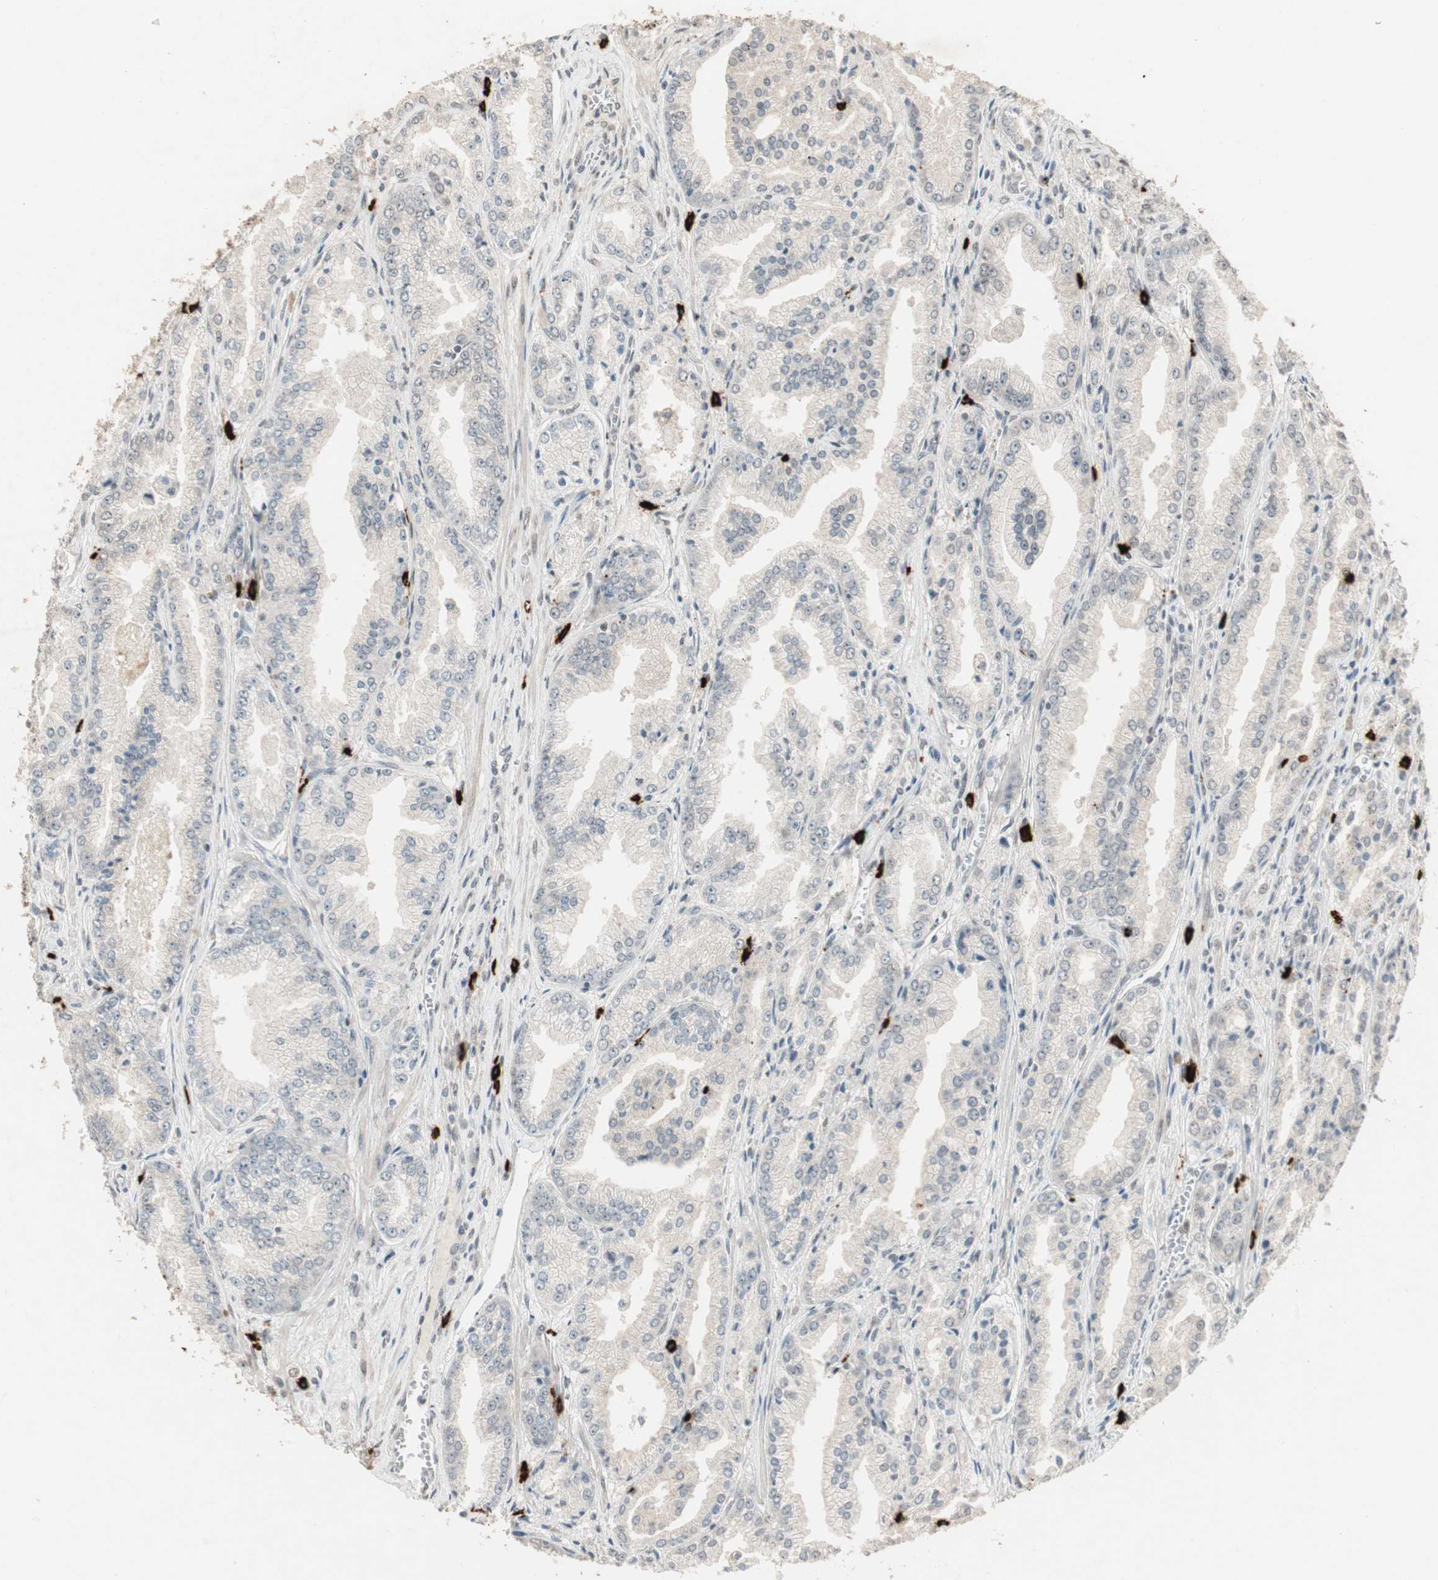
{"staining": {"intensity": "negative", "quantity": "none", "location": "none"}, "tissue": "prostate cancer", "cell_type": "Tumor cells", "image_type": "cancer", "snomed": [{"axis": "morphology", "description": "Adenocarcinoma, High grade"}, {"axis": "topography", "description": "Prostate"}], "caption": "Tumor cells are negative for brown protein staining in high-grade adenocarcinoma (prostate).", "gene": "ETV4", "patient": {"sex": "male", "age": 61}}